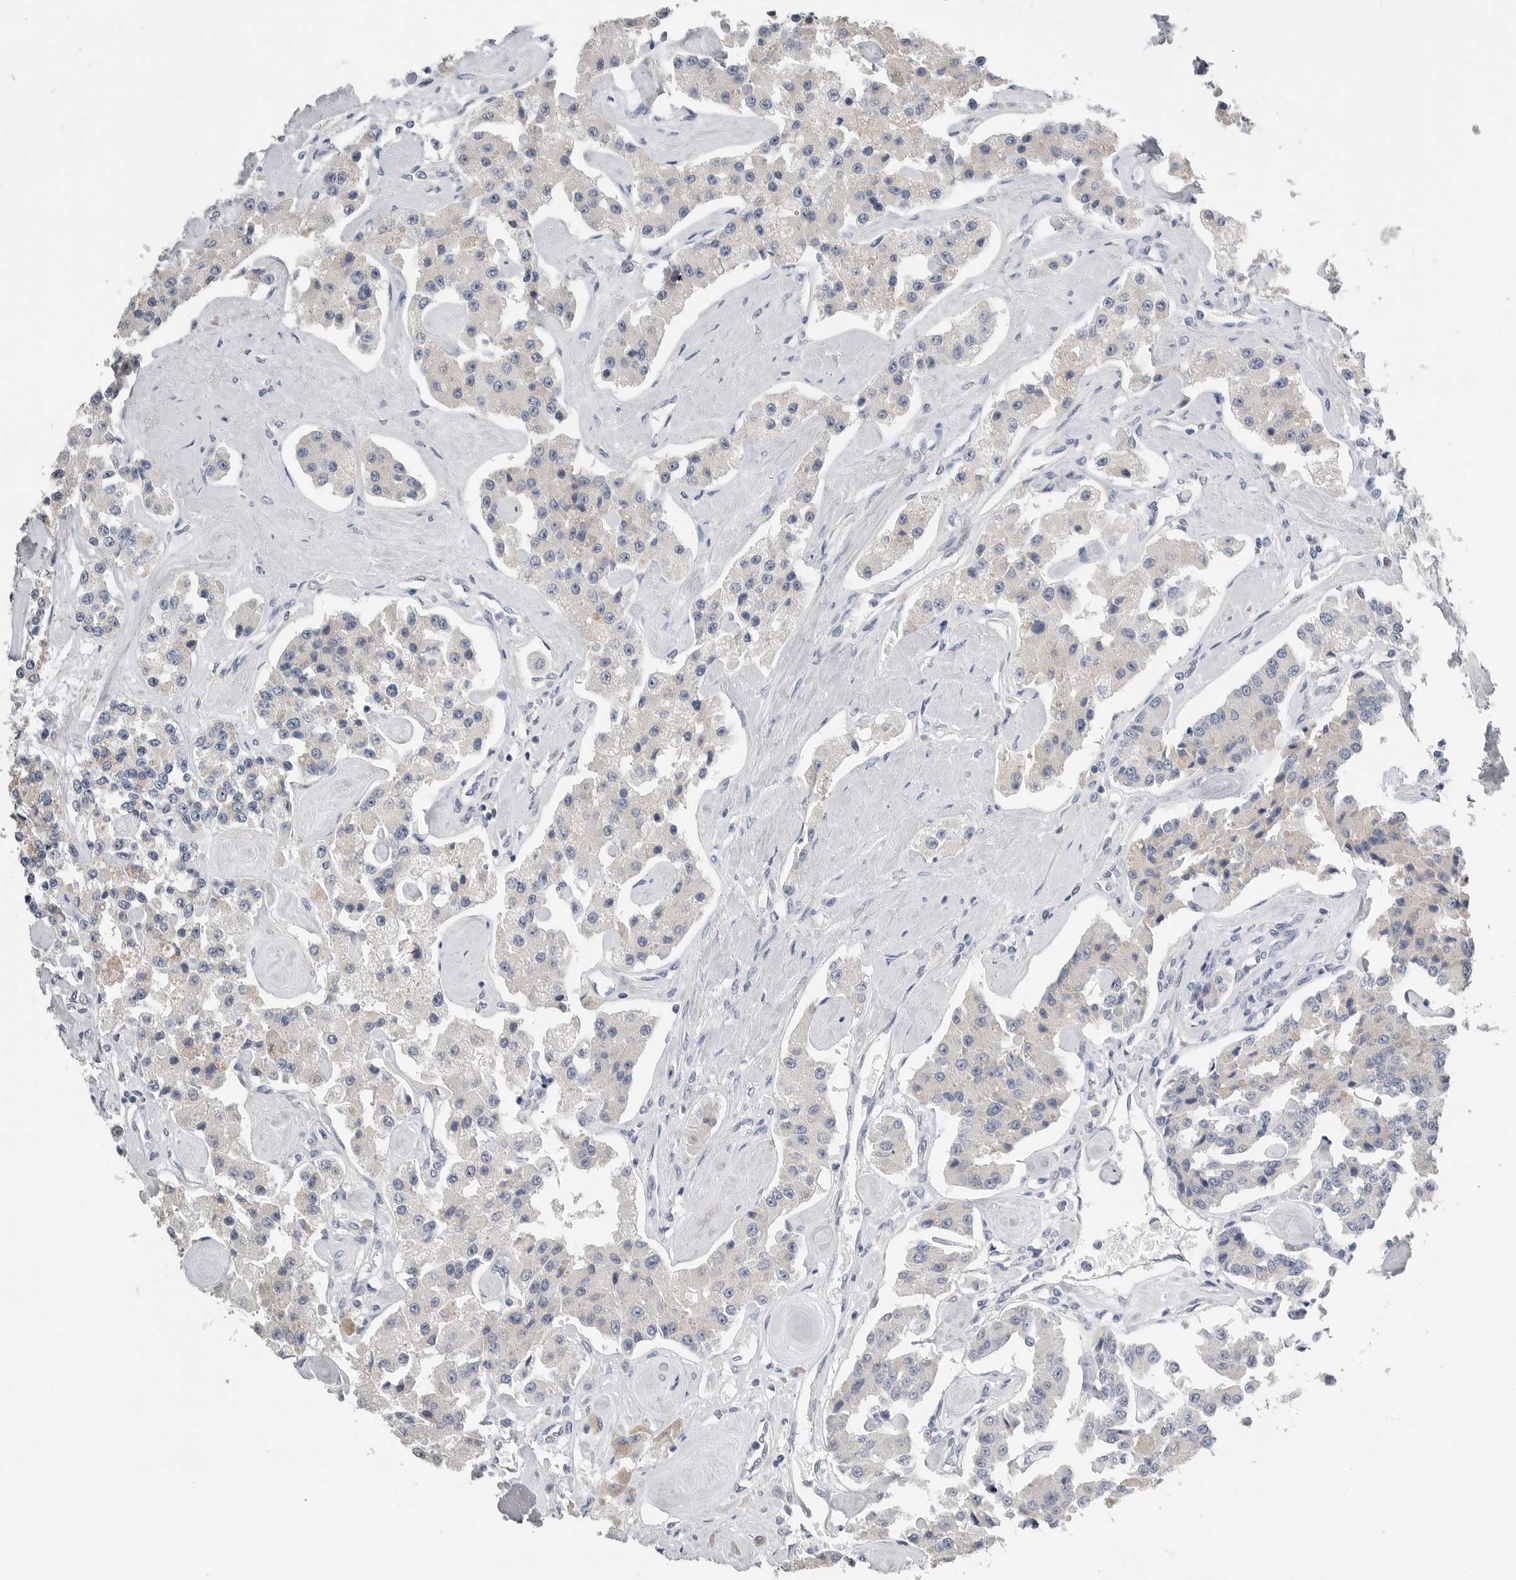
{"staining": {"intensity": "negative", "quantity": "none", "location": "none"}, "tissue": "carcinoid", "cell_type": "Tumor cells", "image_type": "cancer", "snomed": [{"axis": "morphology", "description": "Carcinoid, malignant, NOS"}, {"axis": "topography", "description": "Pancreas"}], "caption": "The immunohistochemistry micrograph has no significant positivity in tumor cells of malignant carcinoid tissue.", "gene": "FABP6", "patient": {"sex": "male", "age": 41}}